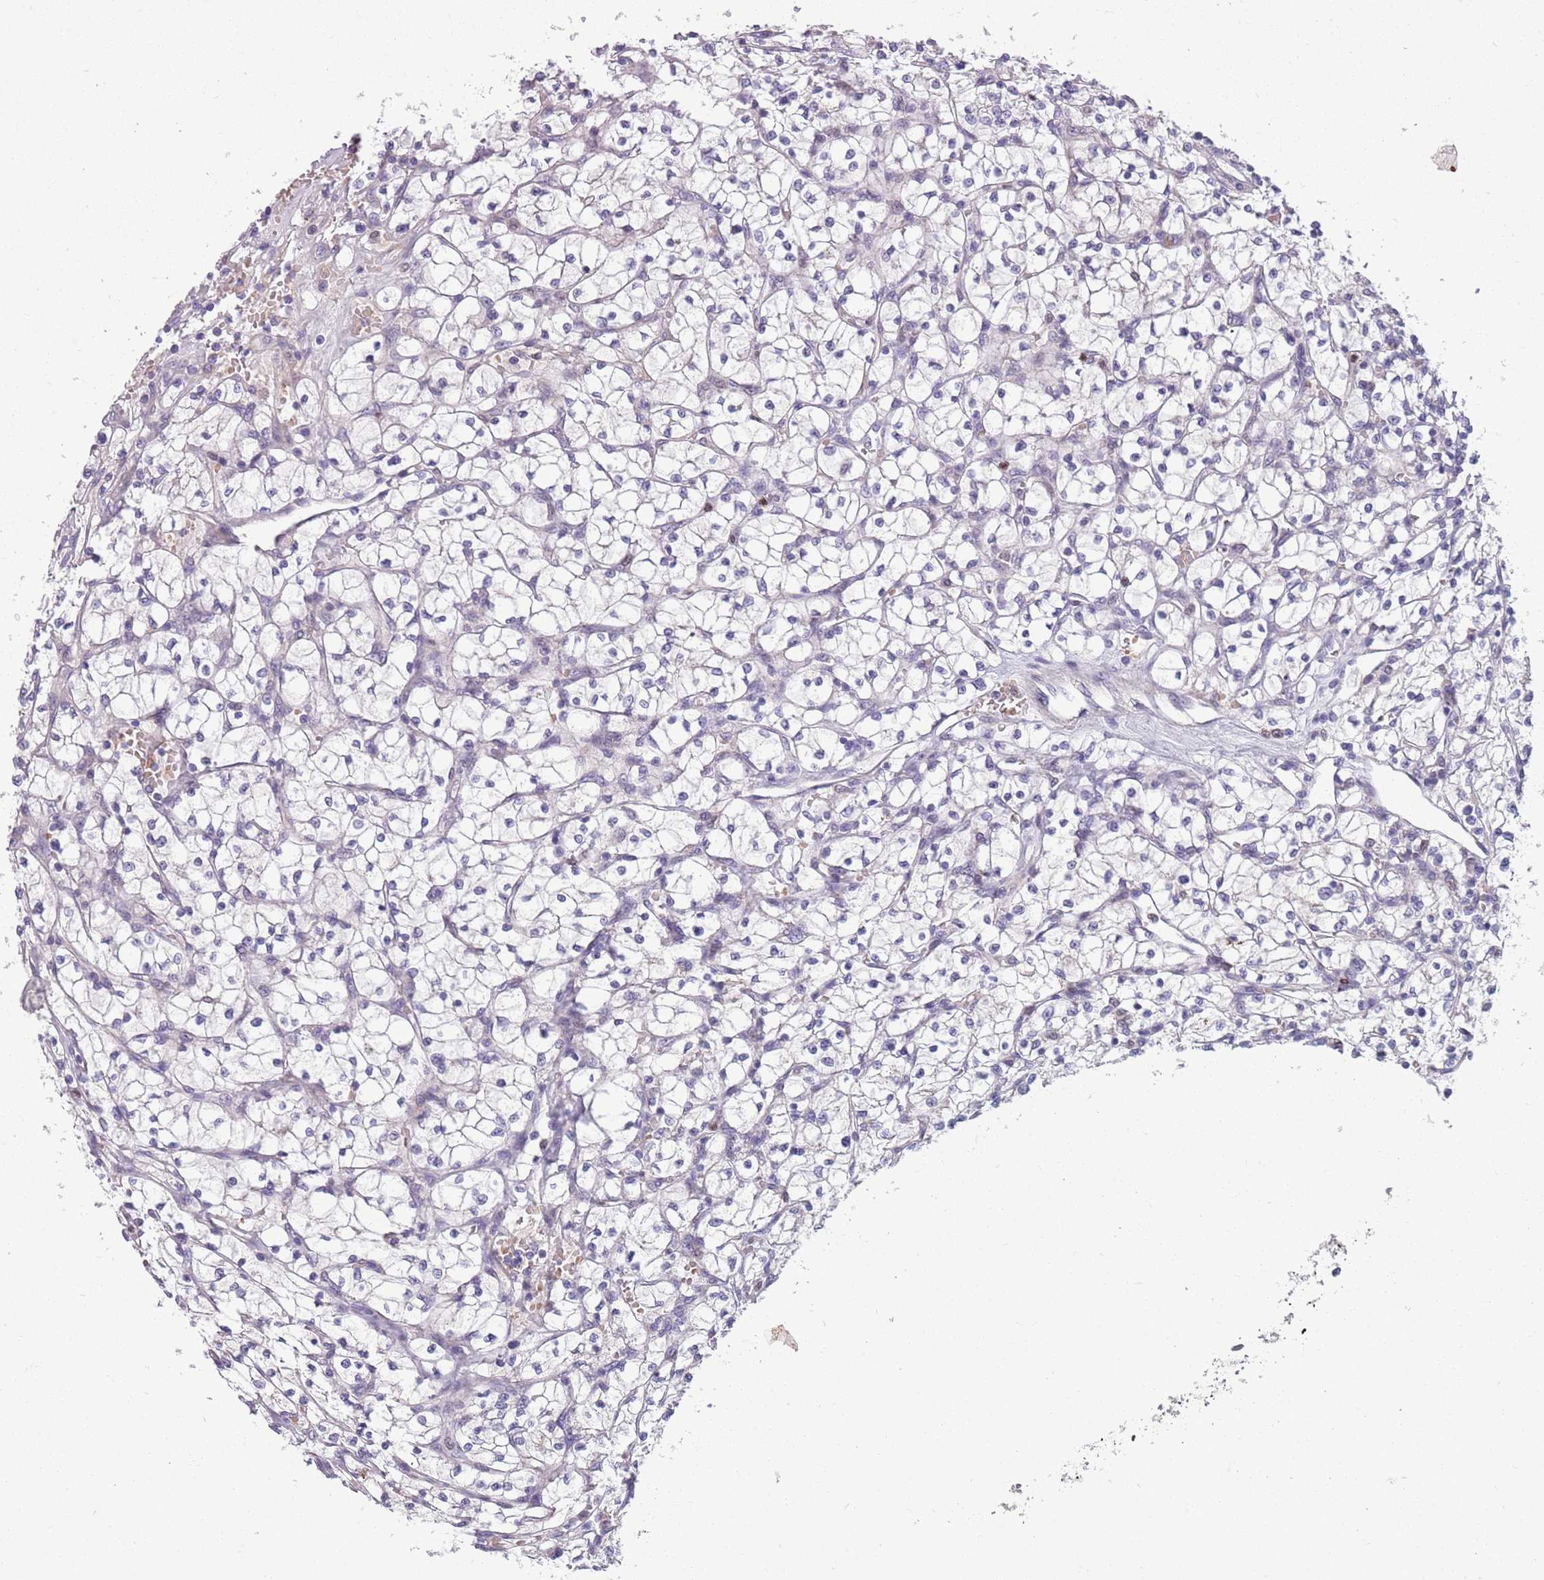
{"staining": {"intensity": "negative", "quantity": "none", "location": "none"}, "tissue": "renal cancer", "cell_type": "Tumor cells", "image_type": "cancer", "snomed": [{"axis": "morphology", "description": "Adenocarcinoma, NOS"}, {"axis": "topography", "description": "Kidney"}], "caption": "This is a image of immunohistochemistry staining of renal cancer, which shows no expression in tumor cells.", "gene": "ADCY7", "patient": {"sex": "female", "age": 64}}